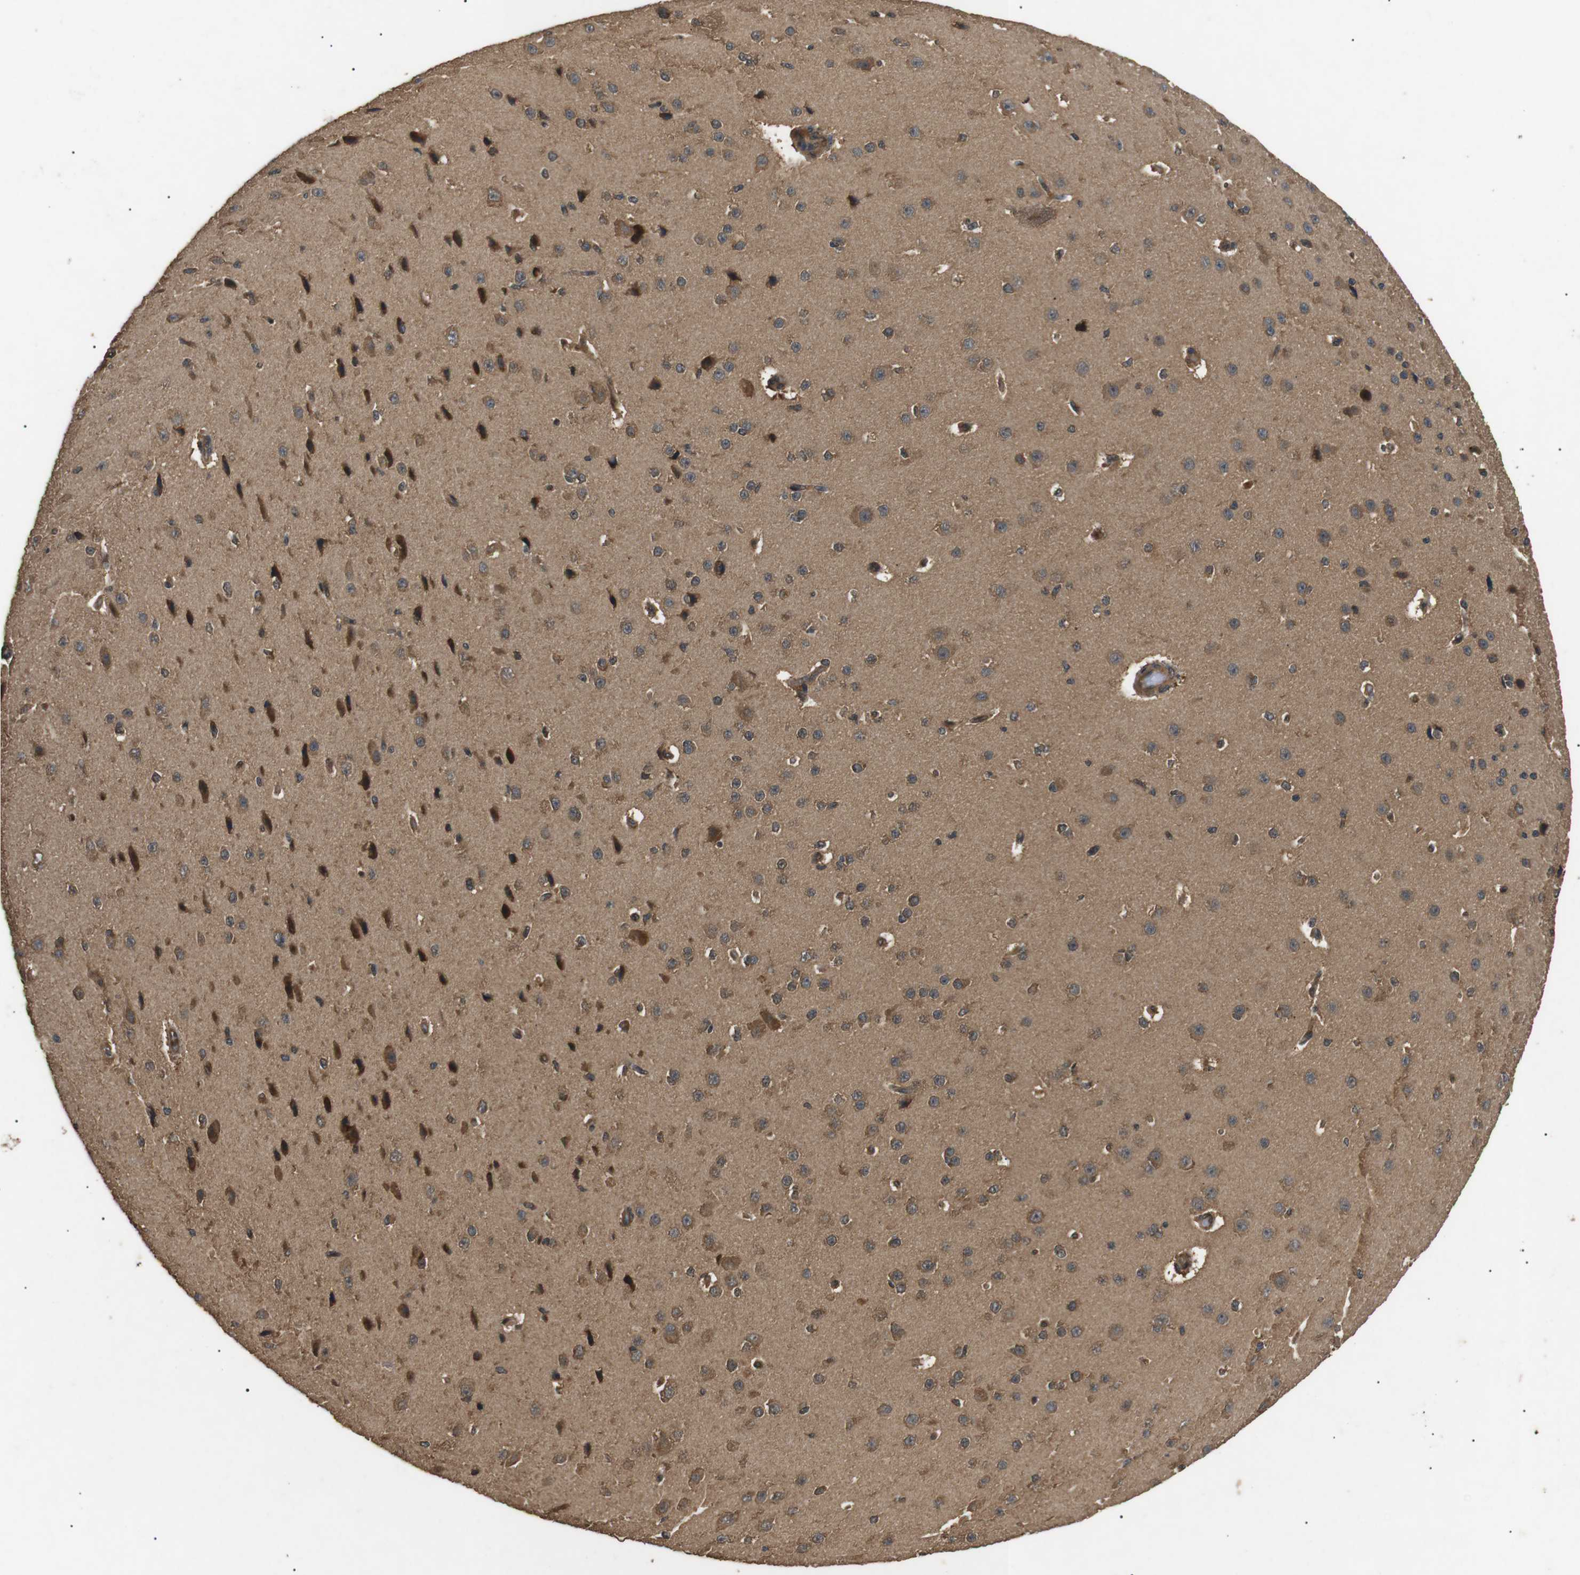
{"staining": {"intensity": "negative", "quantity": "none", "location": "none"}, "tissue": "cerebral cortex", "cell_type": "Endothelial cells", "image_type": "normal", "snomed": [{"axis": "morphology", "description": "Normal tissue, NOS"}, {"axis": "morphology", "description": "Developmental malformation"}, {"axis": "topography", "description": "Cerebral cortex"}], "caption": "An immunohistochemistry (IHC) image of normal cerebral cortex is shown. There is no staining in endothelial cells of cerebral cortex. (DAB immunohistochemistry, high magnification).", "gene": "TBC1D15", "patient": {"sex": "female", "age": 30}}